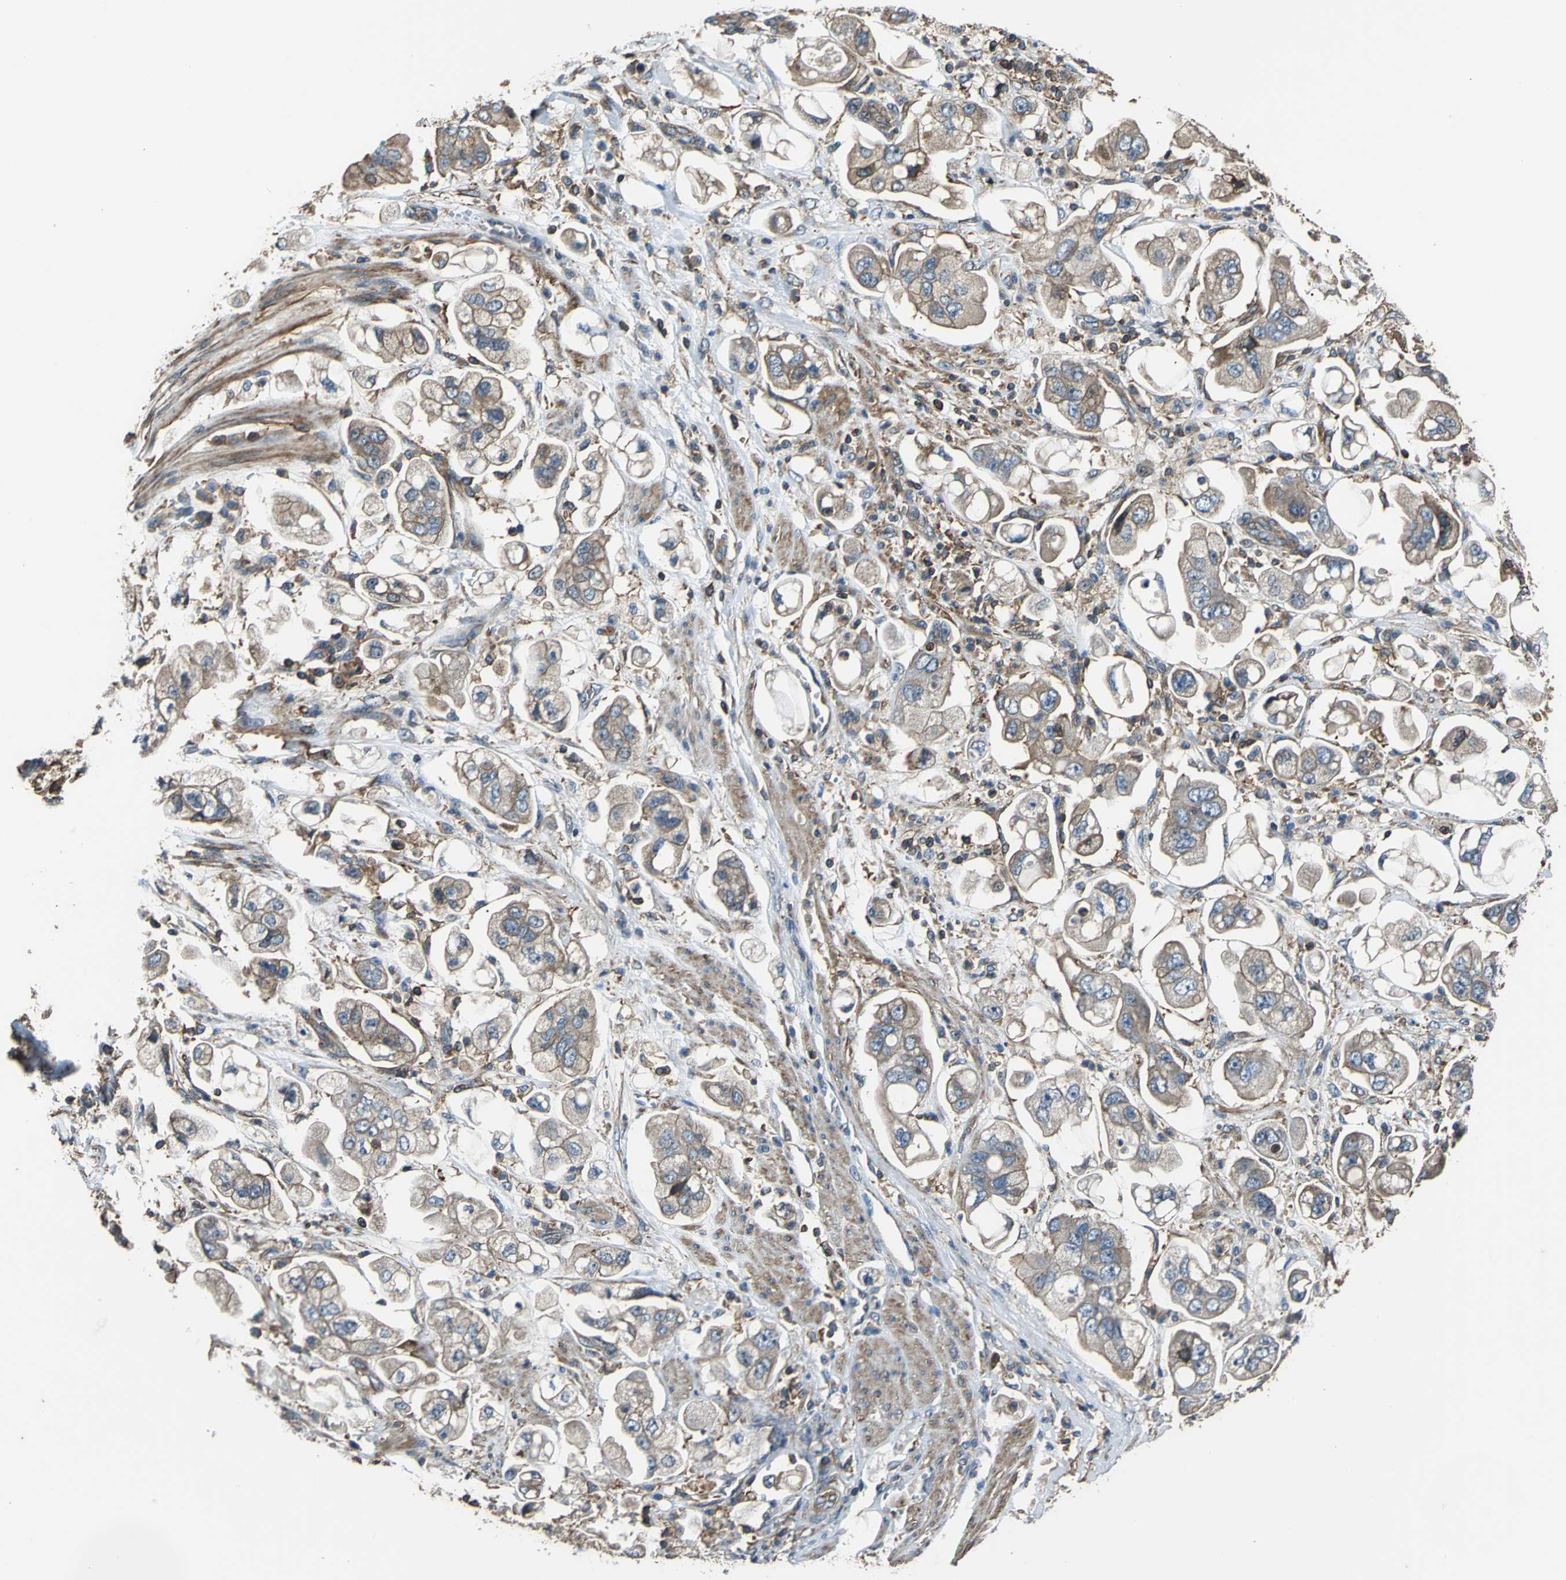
{"staining": {"intensity": "moderate", "quantity": ">75%", "location": "cytoplasmic/membranous"}, "tissue": "stomach cancer", "cell_type": "Tumor cells", "image_type": "cancer", "snomed": [{"axis": "morphology", "description": "Adenocarcinoma, NOS"}, {"axis": "topography", "description": "Stomach"}], "caption": "Immunohistochemical staining of human stomach cancer shows moderate cytoplasmic/membranous protein staining in about >75% of tumor cells.", "gene": "PARVA", "patient": {"sex": "male", "age": 62}}